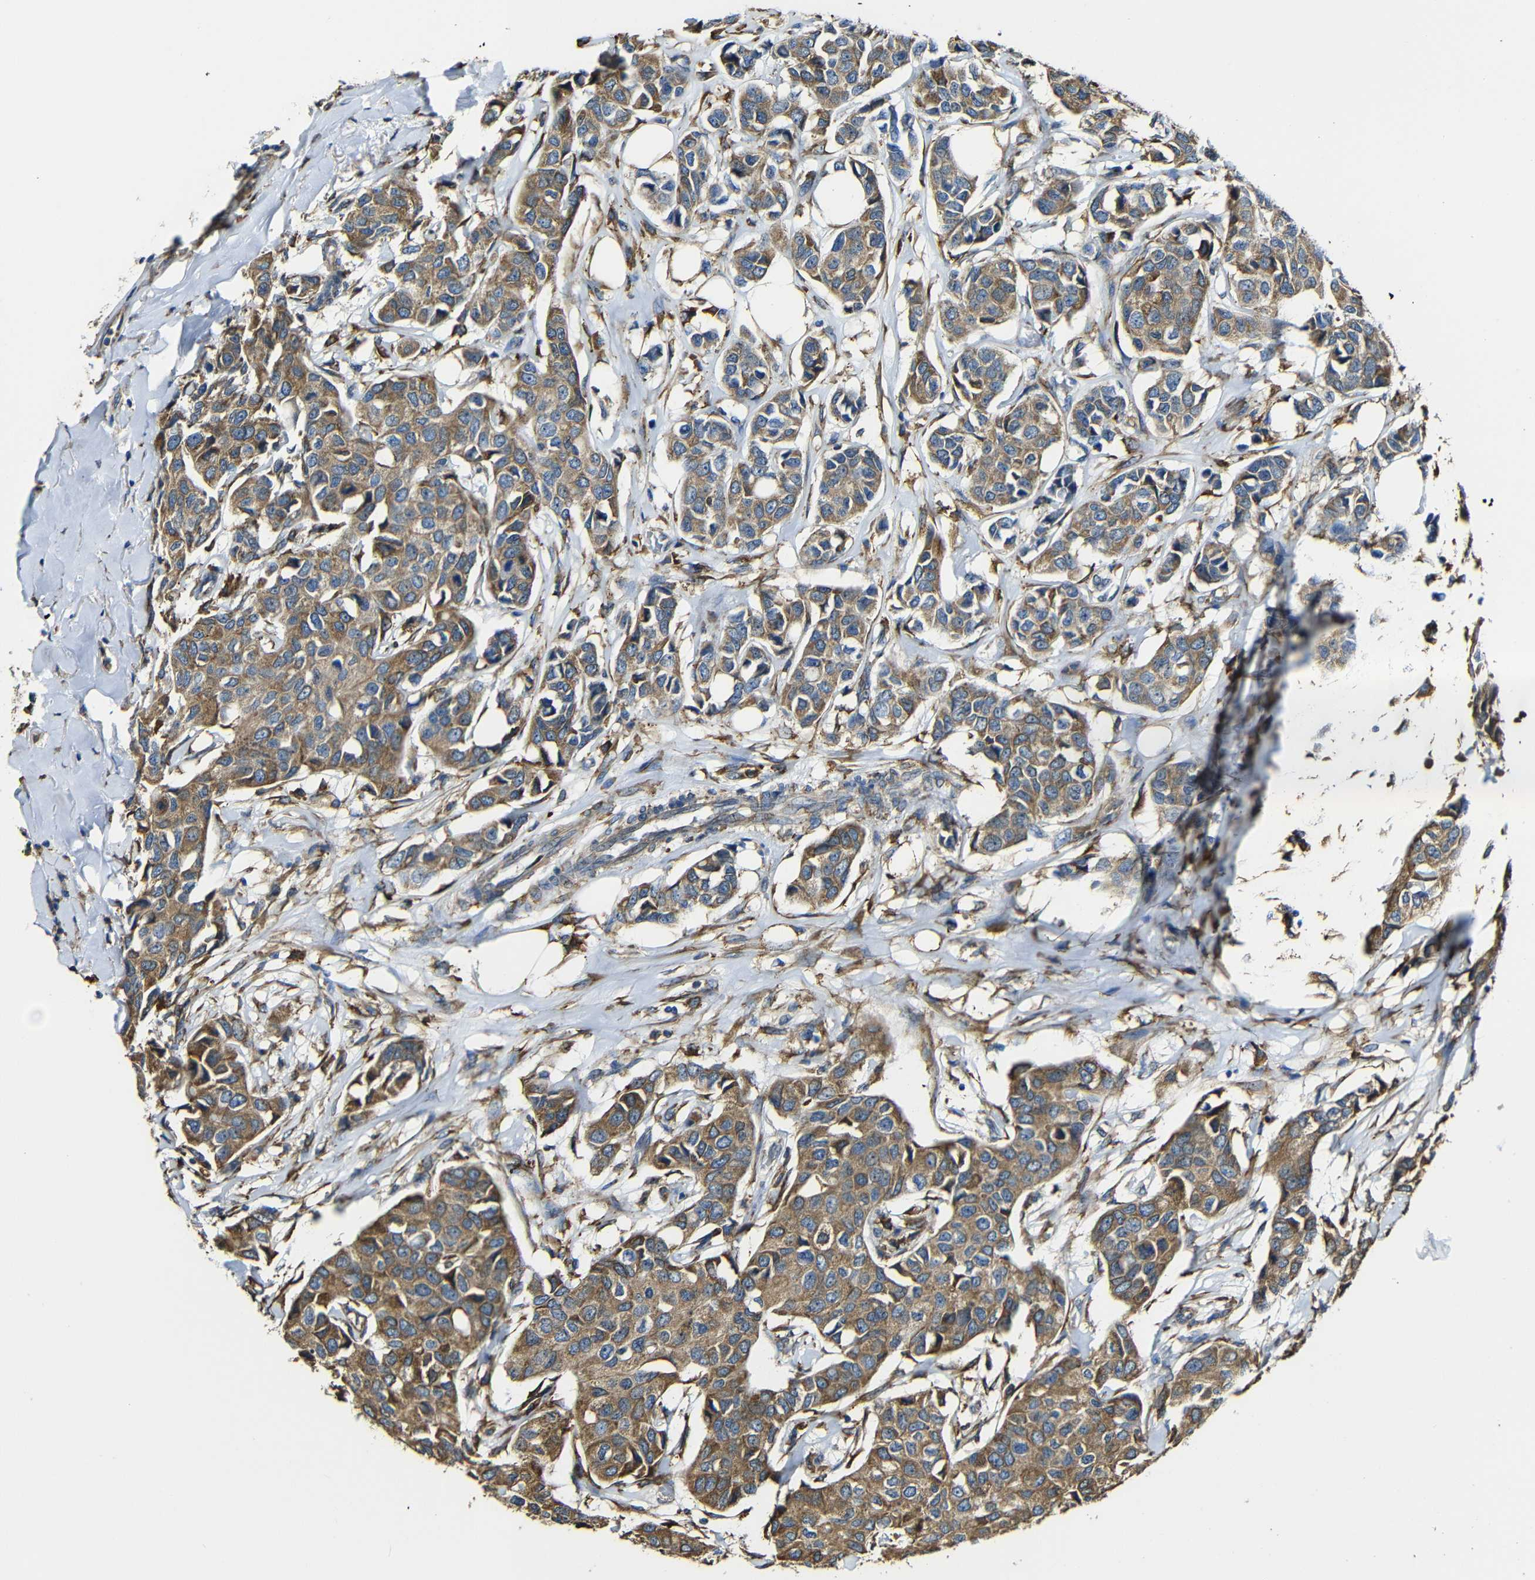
{"staining": {"intensity": "moderate", "quantity": ">75%", "location": "cytoplasmic/membranous"}, "tissue": "breast cancer", "cell_type": "Tumor cells", "image_type": "cancer", "snomed": [{"axis": "morphology", "description": "Duct carcinoma"}, {"axis": "topography", "description": "Breast"}], "caption": "Human breast cancer stained for a protein (brown) shows moderate cytoplasmic/membranous positive expression in about >75% of tumor cells.", "gene": "PPIB", "patient": {"sex": "female", "age": 80}}